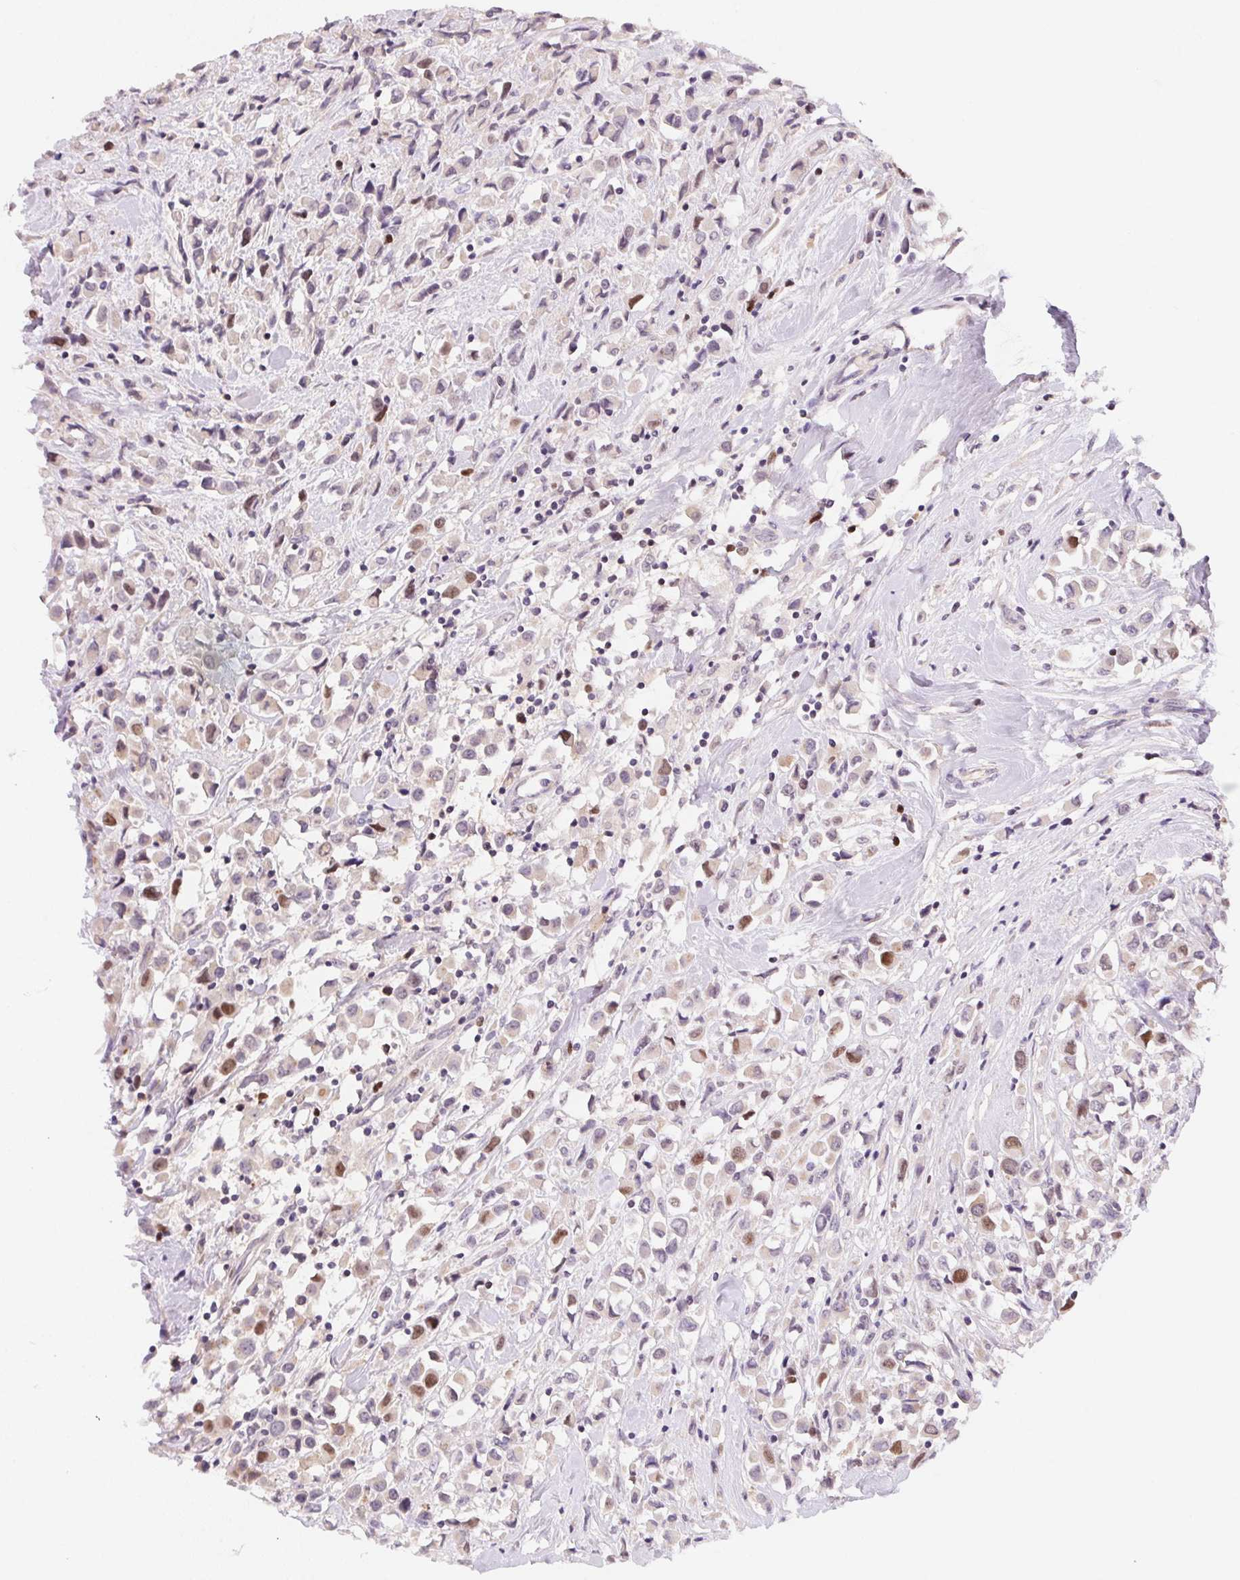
{"staining": {"intensity": "moderate", "quantity": "<25%", "location": "nuclear"}, "tissue": "breast cancer", "cell_type": "Tumor cells", "image_type": "cancer", "snomed": [{"axis": "morphology", "description": "Duct carcinoma"}, {"axis": "topography", "description": "Breast"}], "caption": "This is a photomicrograph of immunohistochemistry (IHC) staining of intraductal carcinoma (breast), which shows moderate staining in the nuclear of tumor cells.", "gene": "HELLS", "patient": {"sex": "female", "age": 61}}